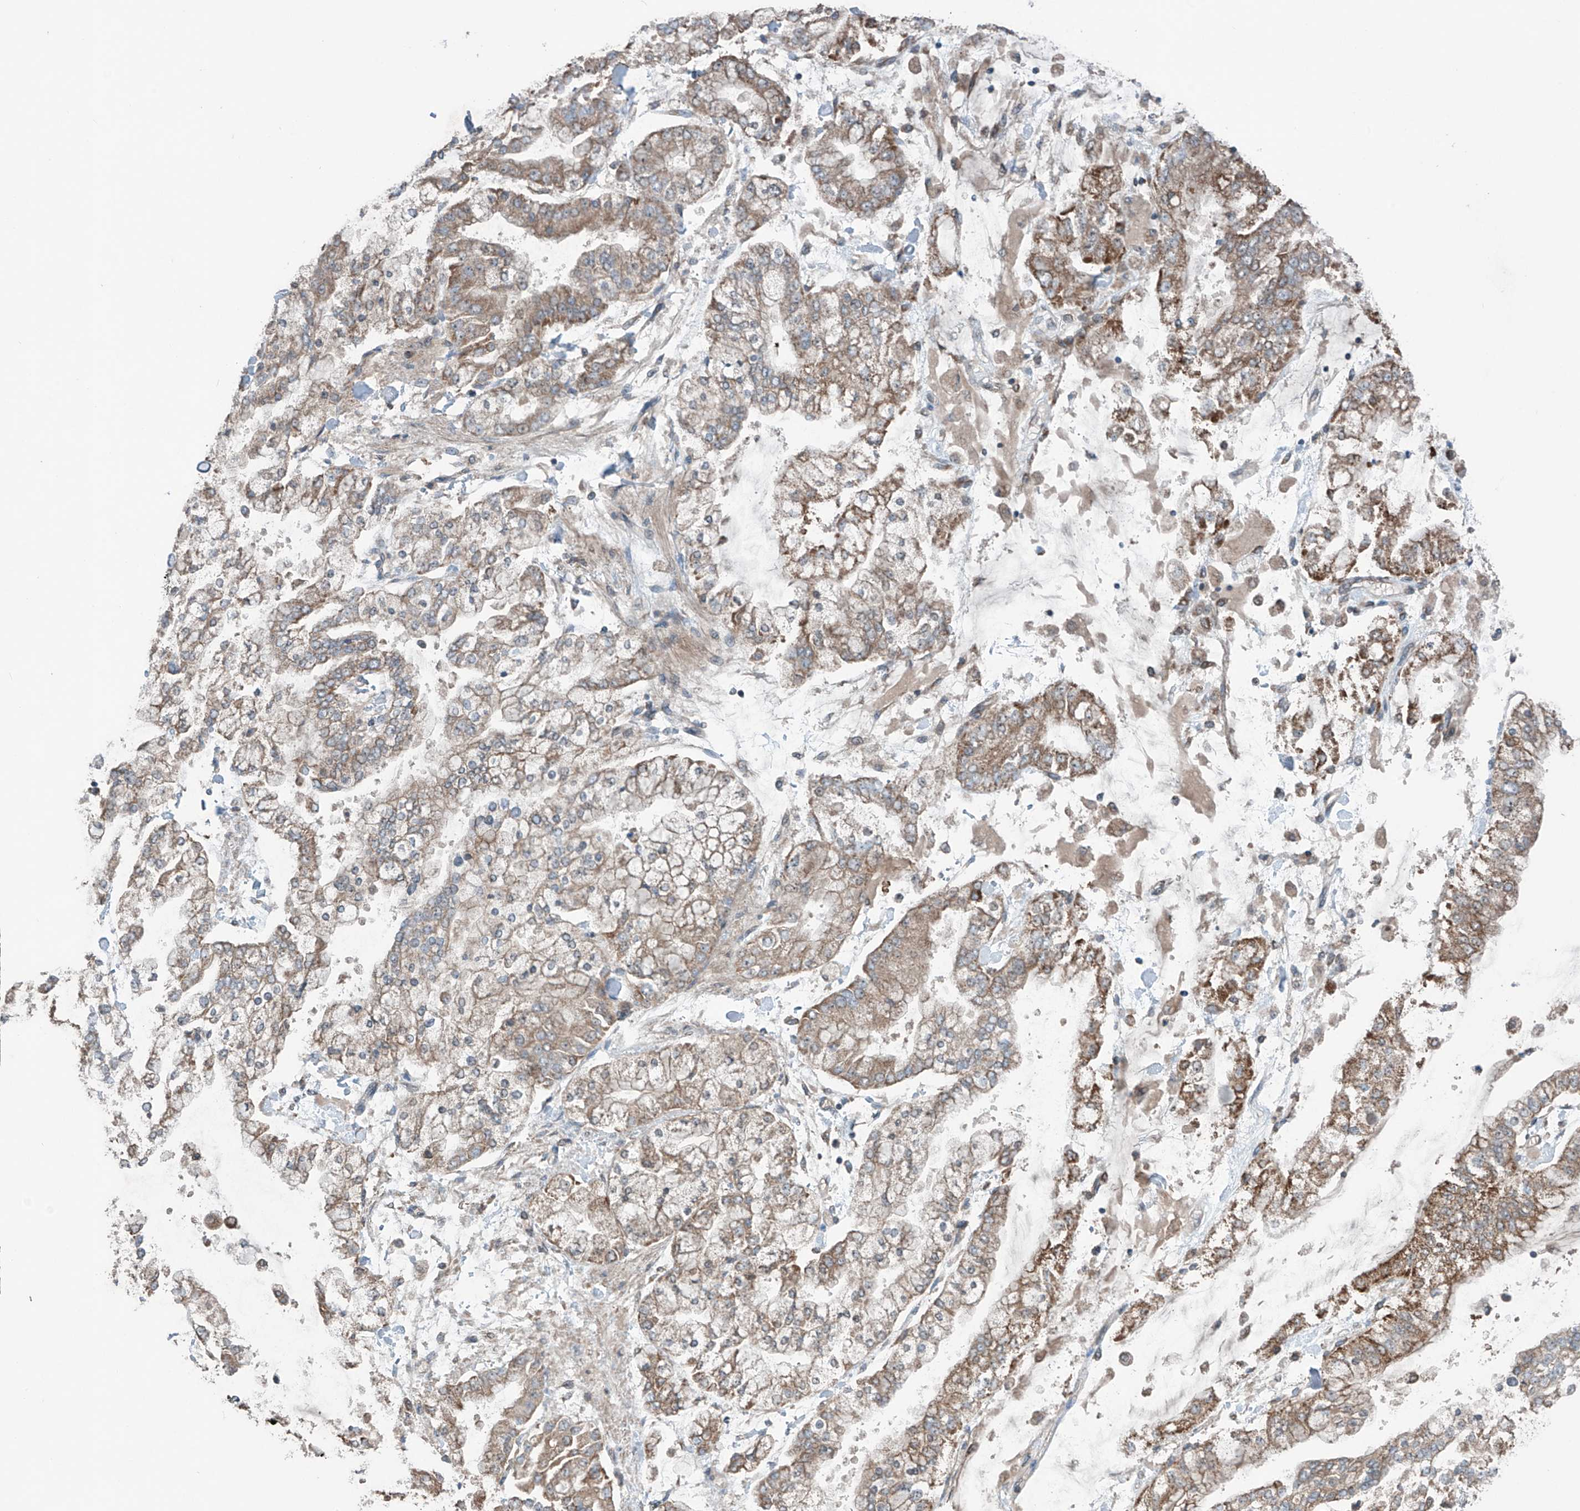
{"staining": {"intensity": "weak", "quantity": ">75%", "location": "cytoplasmic/membranous"}, "tissue": "stomach cancer", "cell_type": "Tumor cells", "image_type": "cancer", "snomed": [{"axis": "morphology", "description": "Normal tissue, NOS"}, {"axis": "morphology", "description": "Adenocarcinoma, NOS"}, {"axis": "topography", "description": "Stomach, upper"}, {"axis": "topography", "description": "Stomach"}], "caption": "Stomach adenocarcinoma stained for a protein displays weak cytoplasmic/membranous positivity in tumor cells.", "gene": "SAMD3", "patient": {"sex": "male", "age": 76}}